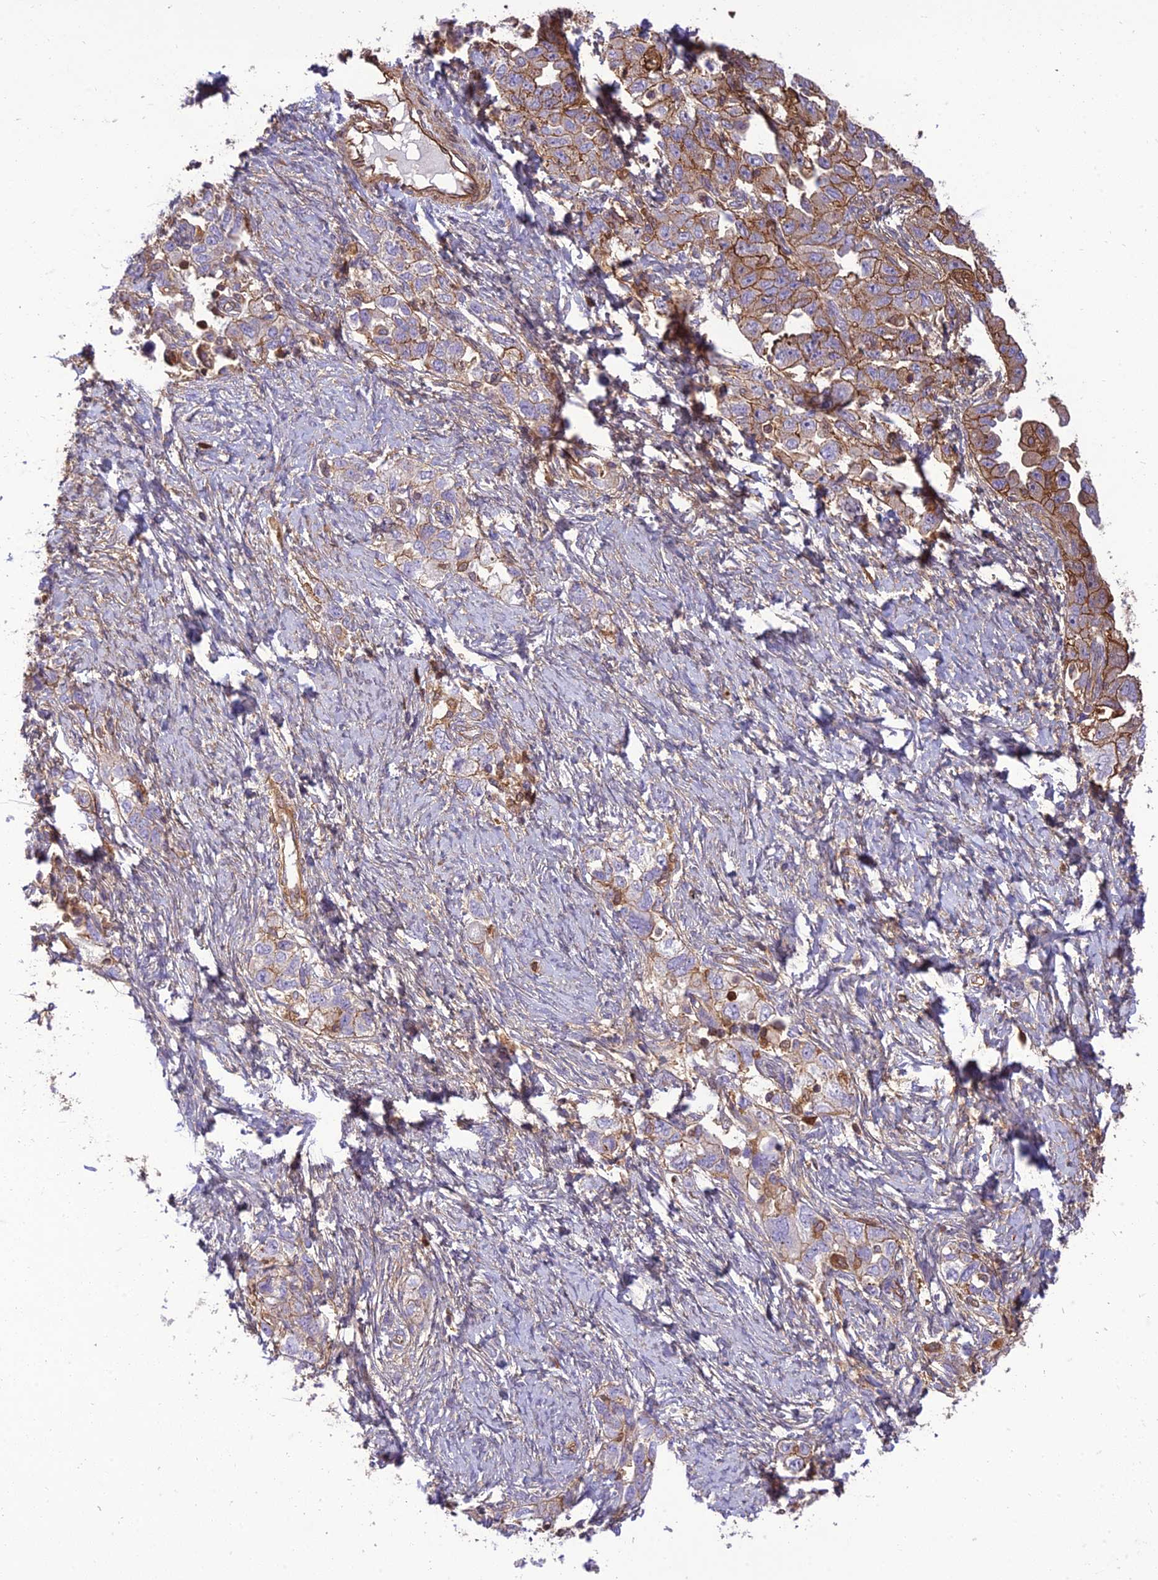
{"staining": {"intensity": "strong", "quantity": "25%-75%", "location": "cytoplasmic/membranous"}, "tissue": "ovarian cancer", "cell_type": "Tumor cells", "image_type": "cancer", "snomed": [{"axis": "morphology", "description": "Carcinoma, NOS"}, {"axis": "morphology", "description": "Cystadenocarcinoma, serous, NOS"}, {"axis": "topography", "description": "Ovary"}], "caption": "Ovarian cancer (serous cystadenocarcinoma) stained for a protein reveals strong cytoplasmic/membranous positivity in tumor cells. Immunohistochemistry (ihc) stains the protein in brown and the nuclei are stained blue.", "gene": "HPSE2", "patient": {"sex": "female", "age": 69}}